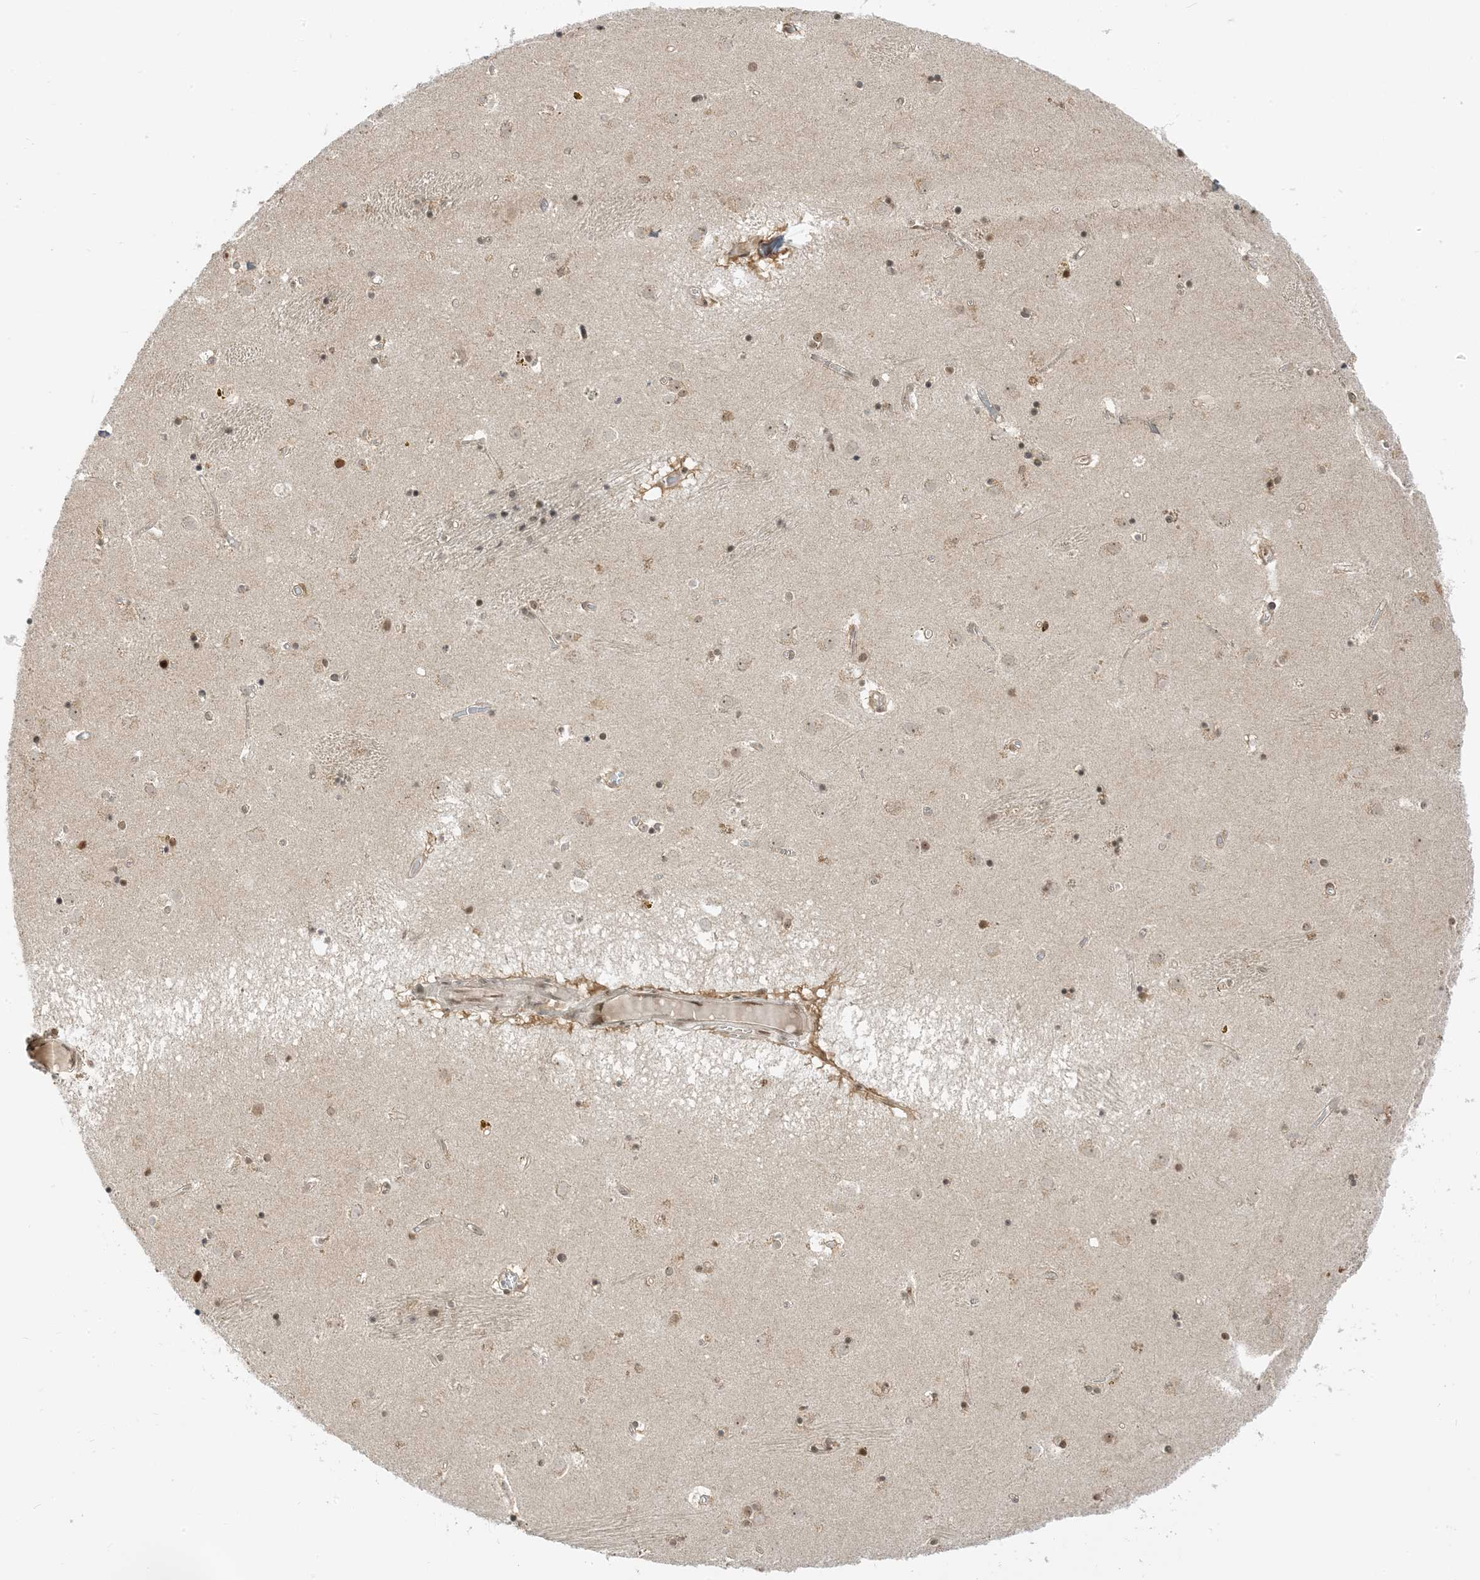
{"staining": {"intensity": "moderate", "quantity": "<25%", "location": "nuclear"}, "tissue": "caudate", "cell_type": "Glial cells", "image_type": "normal", "snomed": [{"axis": "morphology", "description": "Normal tissue, NOS"}, {"axis": "topography", "description": "Lateral ventricle wall"}], "caption": "A brown stain labels moderate nuclear positivity of a protein in glial cells of benign human caudate.", "gene": "ZNF740", "patient": {"sex": "male", "age": 70}}